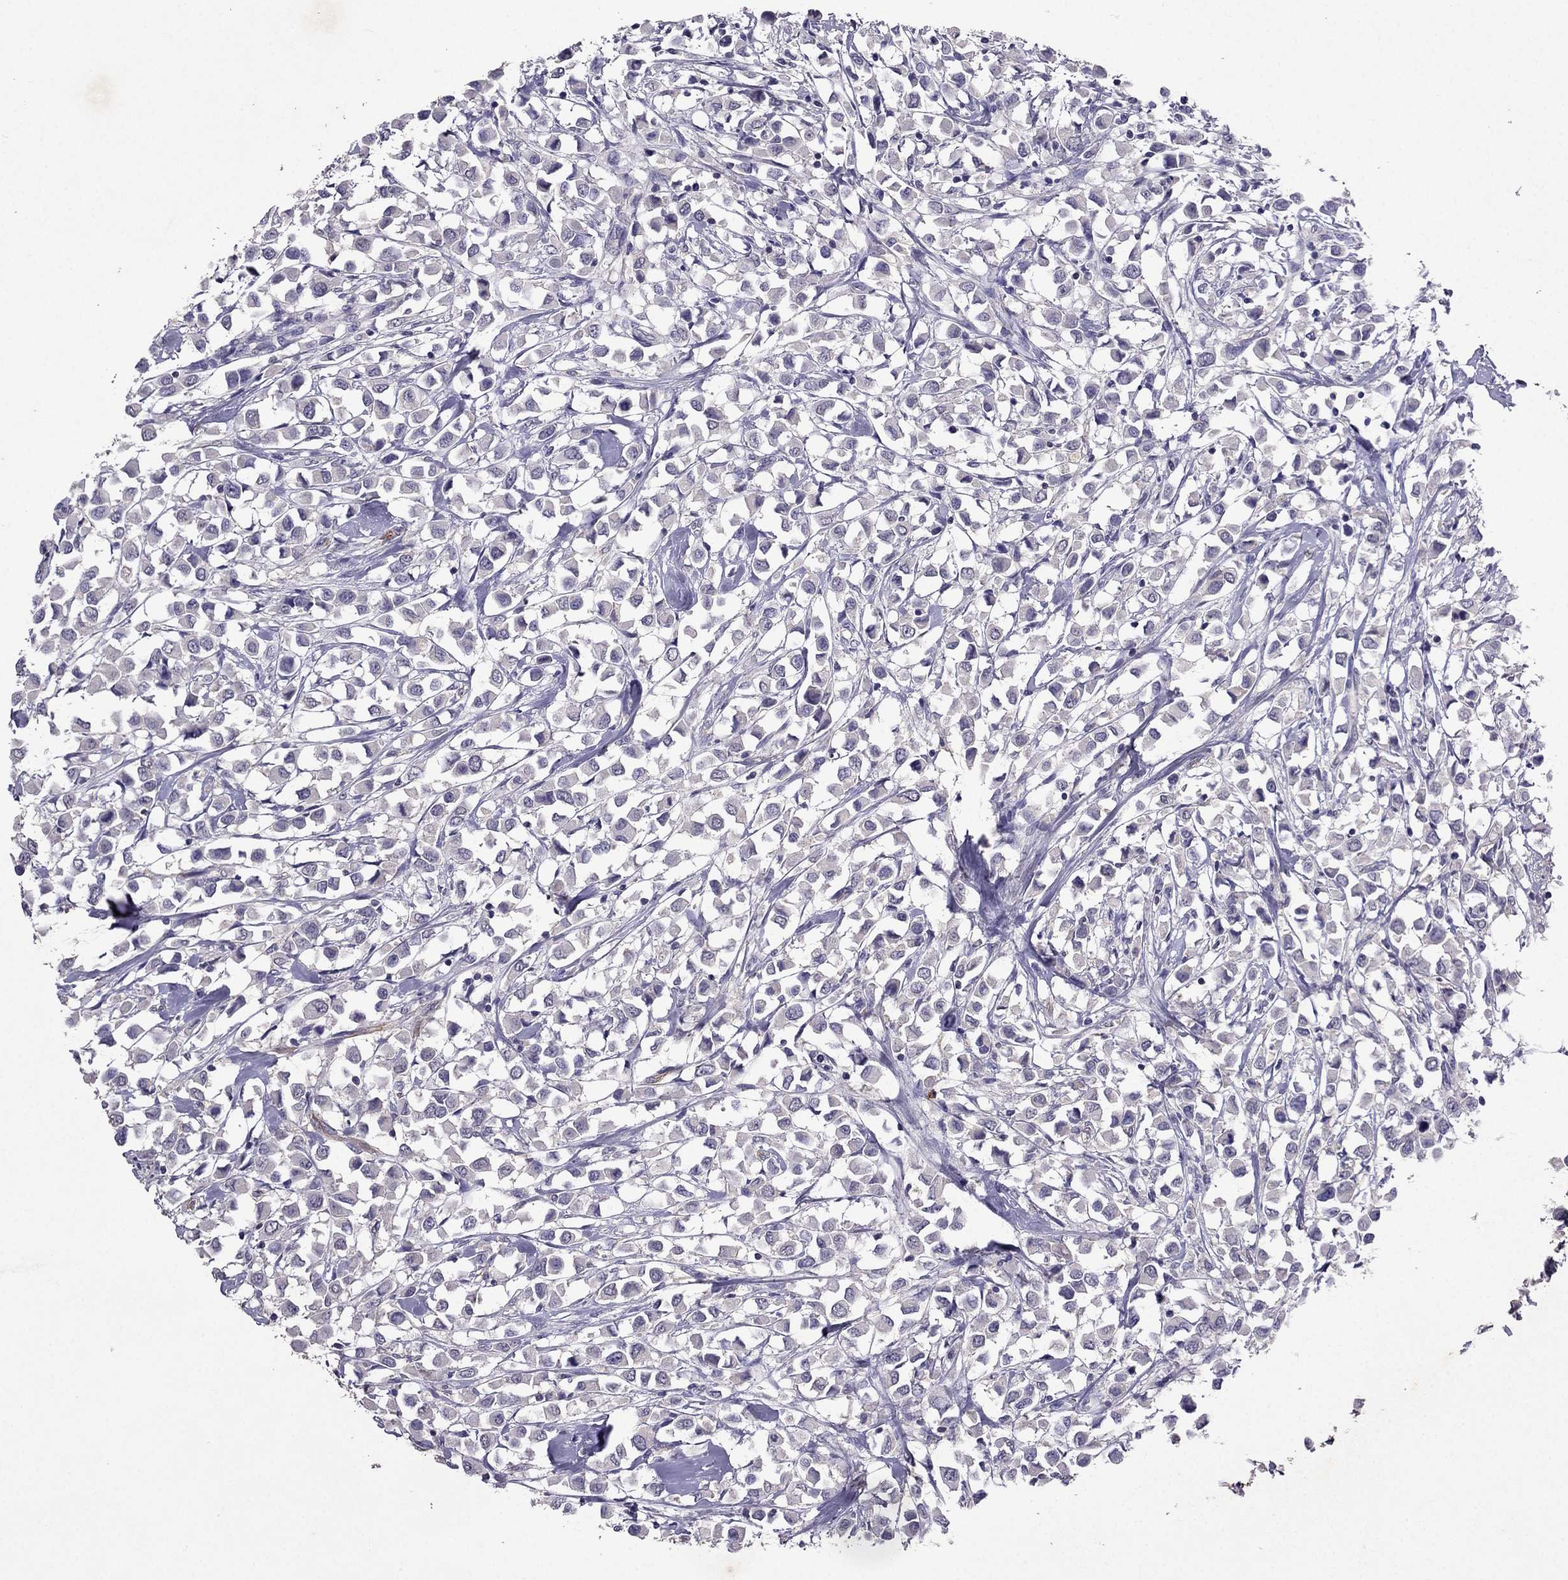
{"staining": {"intensity": "negative", "quantity": "none", "location": "none"}, "tissue": "breast cancer", "cell_type": "Tumor cells", "image_type": "cancer", "snomed": [{"axis": "morphology", "description": "Duct carcinoma"}, {"axis": "topography", "description": "Breast"}], "caption": "Immunohistochemical staining of human intraductal carcinoma (breast) displays no significant positivity in tumor cells.", "gene": "RFLNB", "patient": {"sex": "female", "age": 61}}